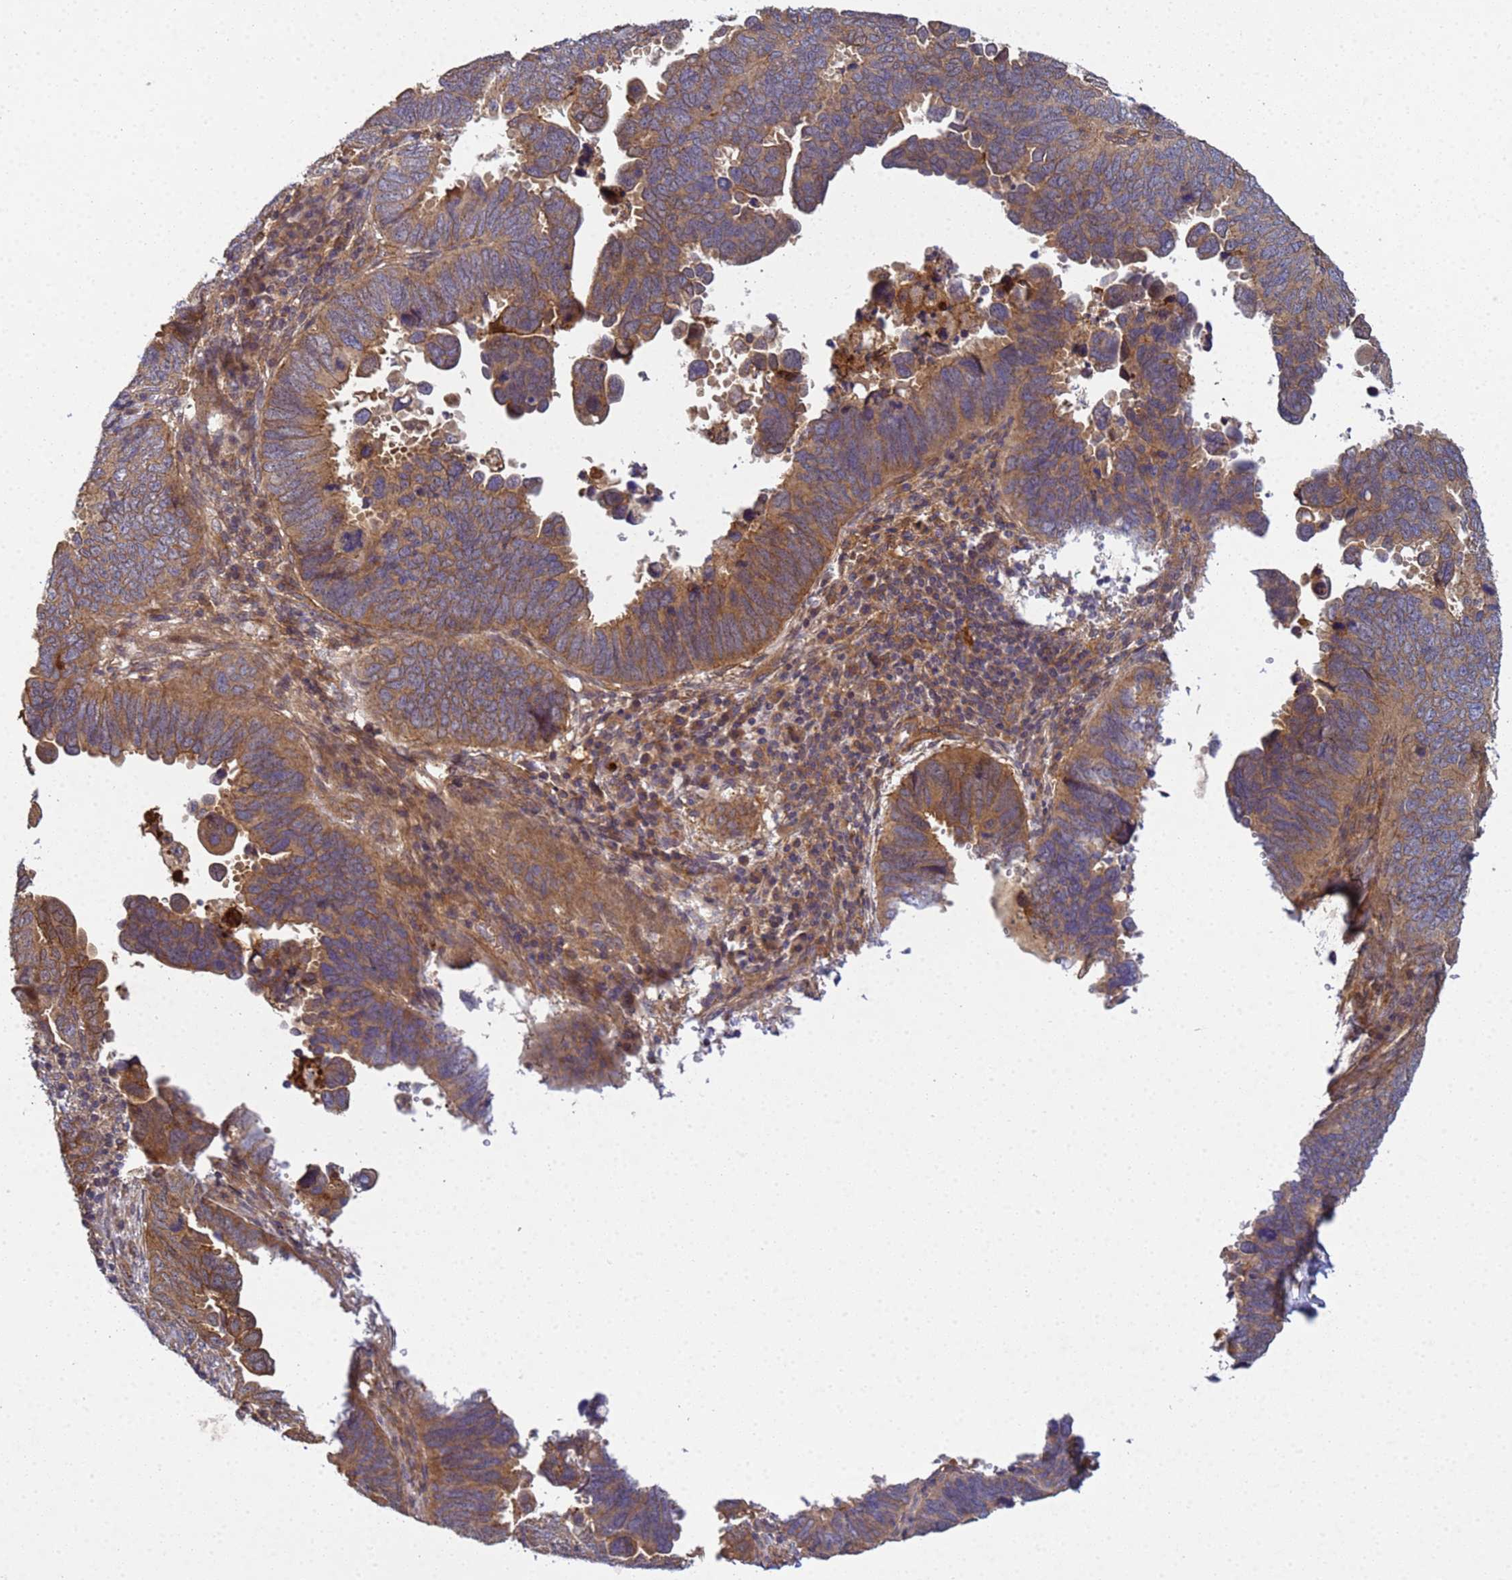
{"staining": {"intensity": "moderate", "quantity": ">75%", "location": "cytoplasmic/membranous"}, "tissue": "endometrial cancer", "cell_type": "Tumor cells", "image_type": "cancer", "snomed": [{"axis": "morphology", "description": "Adenocarcinoma, NOS"}, {"axis": "topography", "description": "Endometrium"}], "caption": "Adenocarcinoma (endometrial) stained with DAB immunohistochemistry (IHC) reveals medium levels of moderate cytoplasmic/membranous expression in about >75% of tumor cells.", "gene": "C8orf34", "patient": {"sex": "female", "age": 79}}